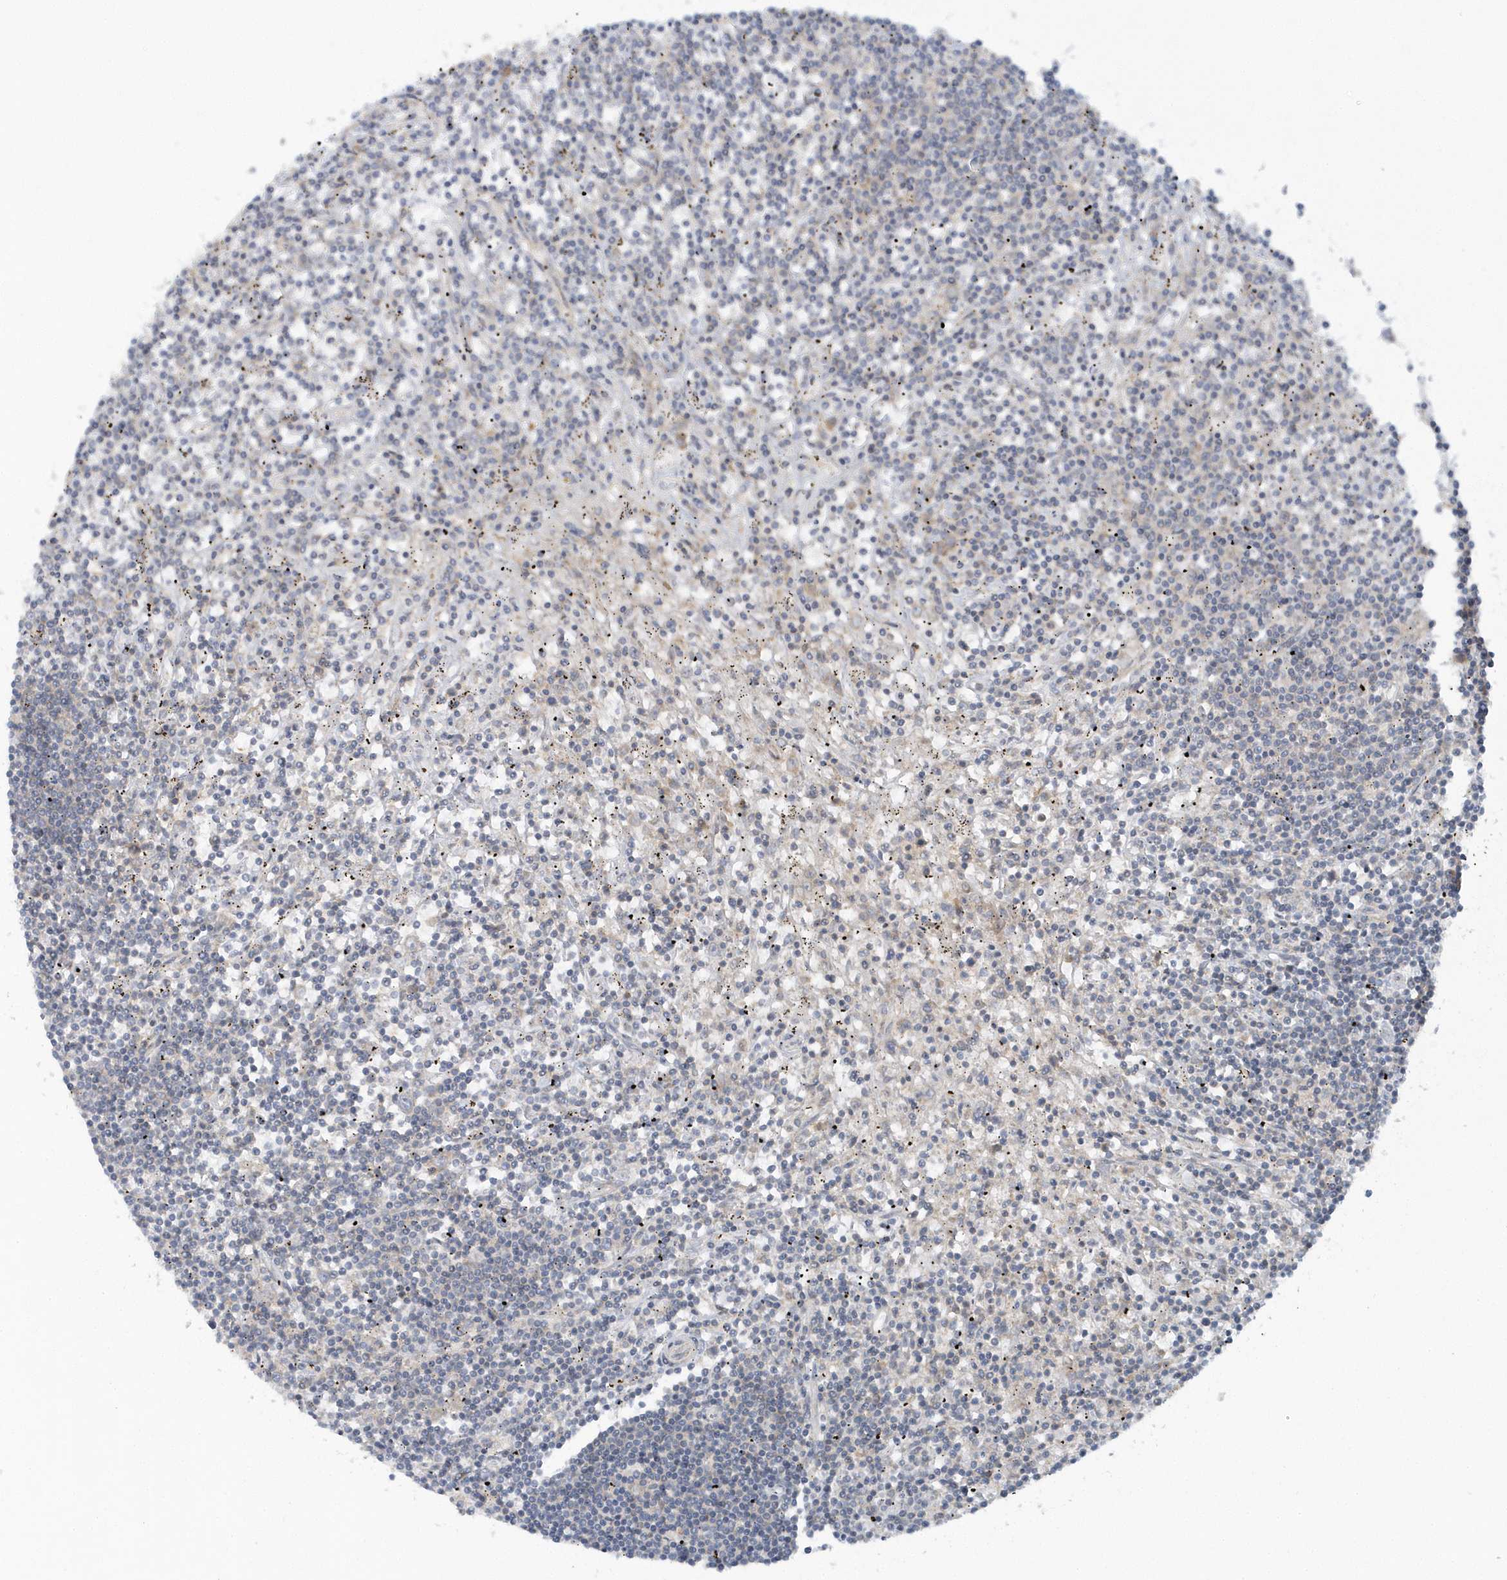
{"staining": {"intensity": "negative", "quantity": "none", "location": "none"}, "tissue": "lymphoma", "cell_type": "Tumor cells", "image_type": "cancer", "snomed": [{"axis": "morphology", "description": "Malignant lymphoma, non-Hodgkin's type, Low grade"}, {"axis": "topography", "description": "Spleen"}], "caption": "There is no significant staining in tumor cells of low-grade malignant lymphoma, non-Hodgkin's type. (DAB immunohistochemistry visualized using brightfield microscopy, high magnification).", "gene": "CNOT10", "patient": {"sex": "male", "age": 76}}